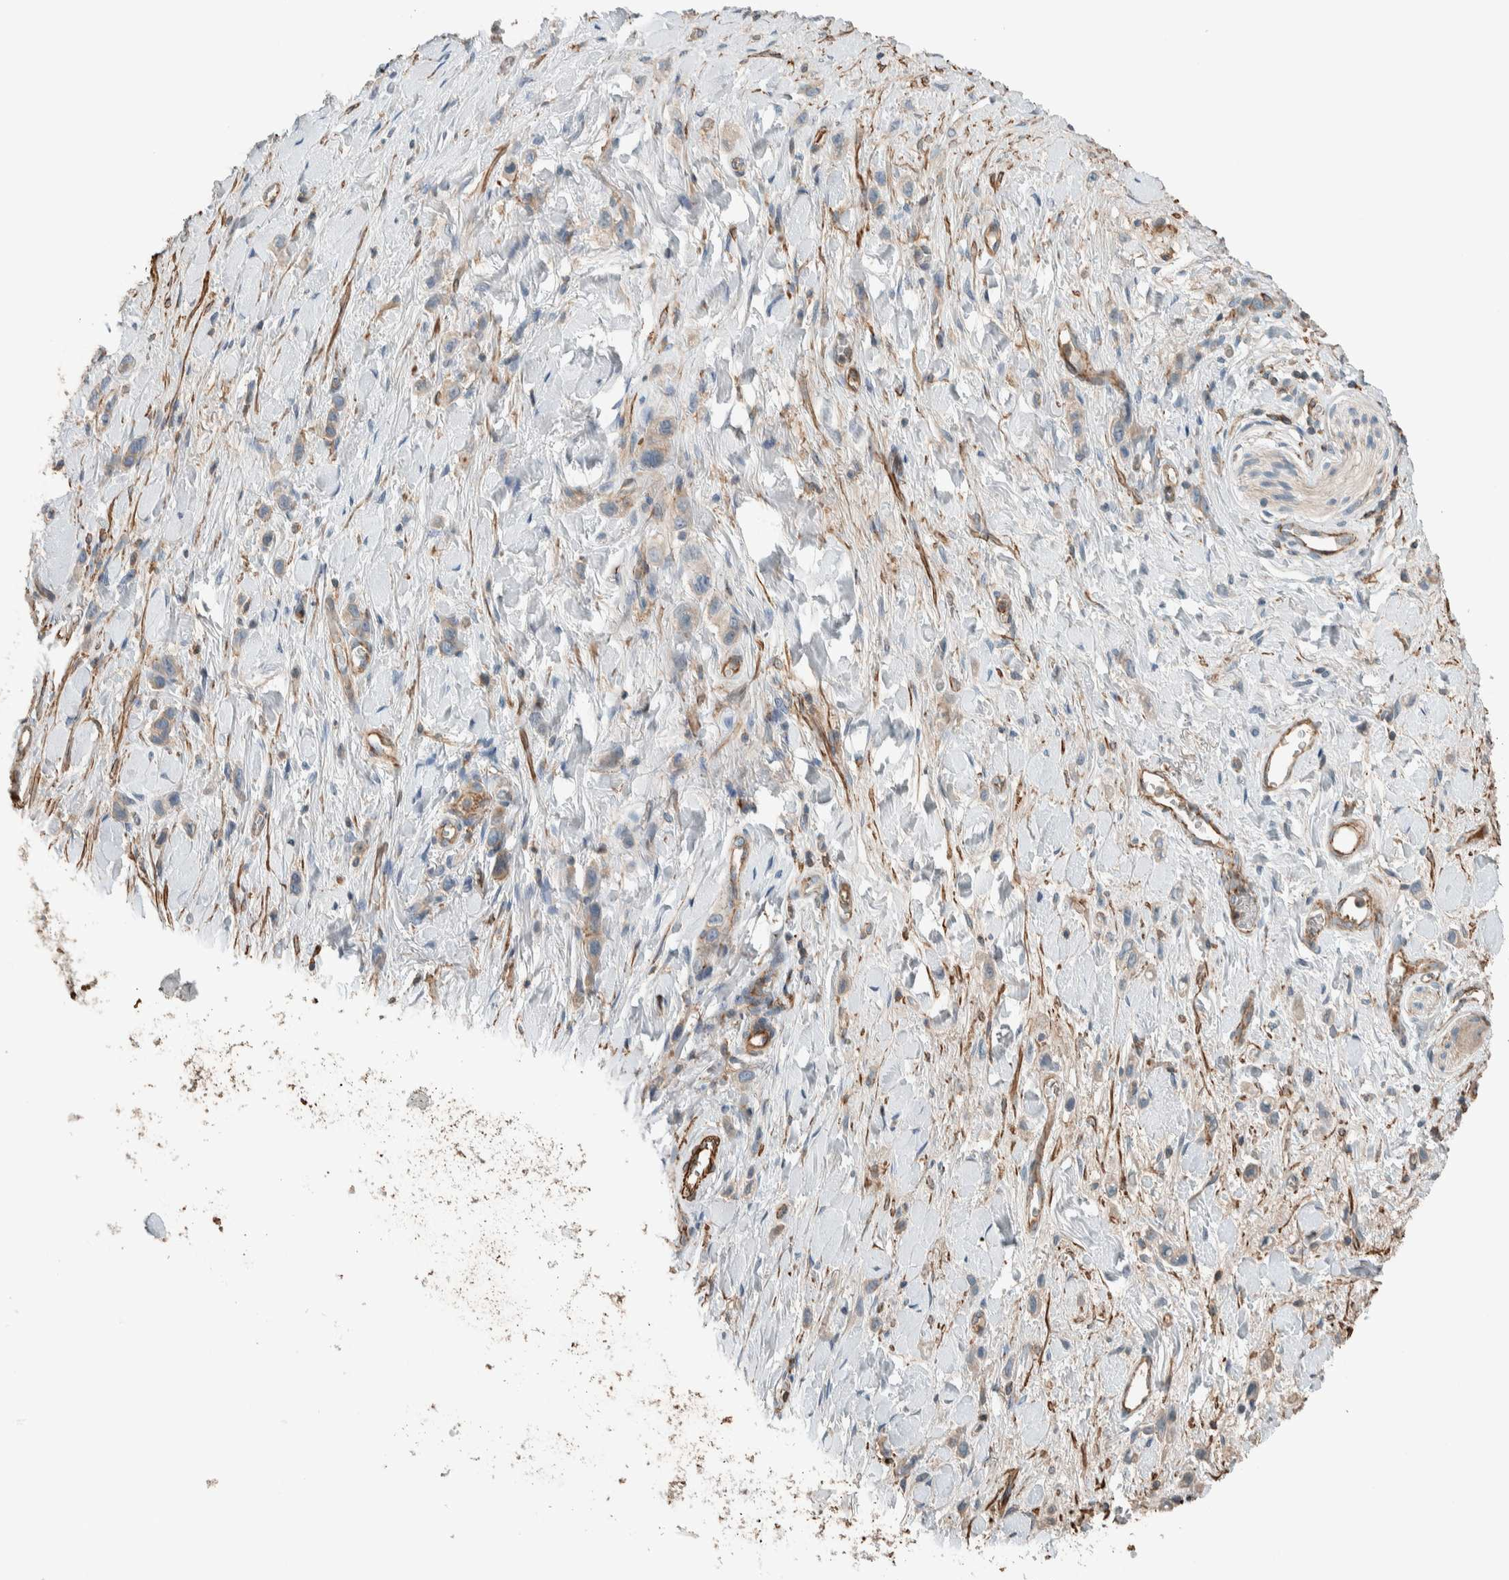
{"staining": {"intensity": "weak", "quantity": "<25%", "location": "cytoplasmic/membranous"}, "tissue": "stomach cancer", "cell_type": "Tumor cells", "image_type": "cancer", "snomed": [{"axis": "morphology", "description": "Adenocarcinoma, NOS"}, {"axis": "topography", "description": "Stomach"}], "caption": "Immunohistochemistry of adenocarcinoma (stomach) displays no expression in tumor cells.", "gene": "CTBP2", "patient": {"sex": "female", "age": 65}}